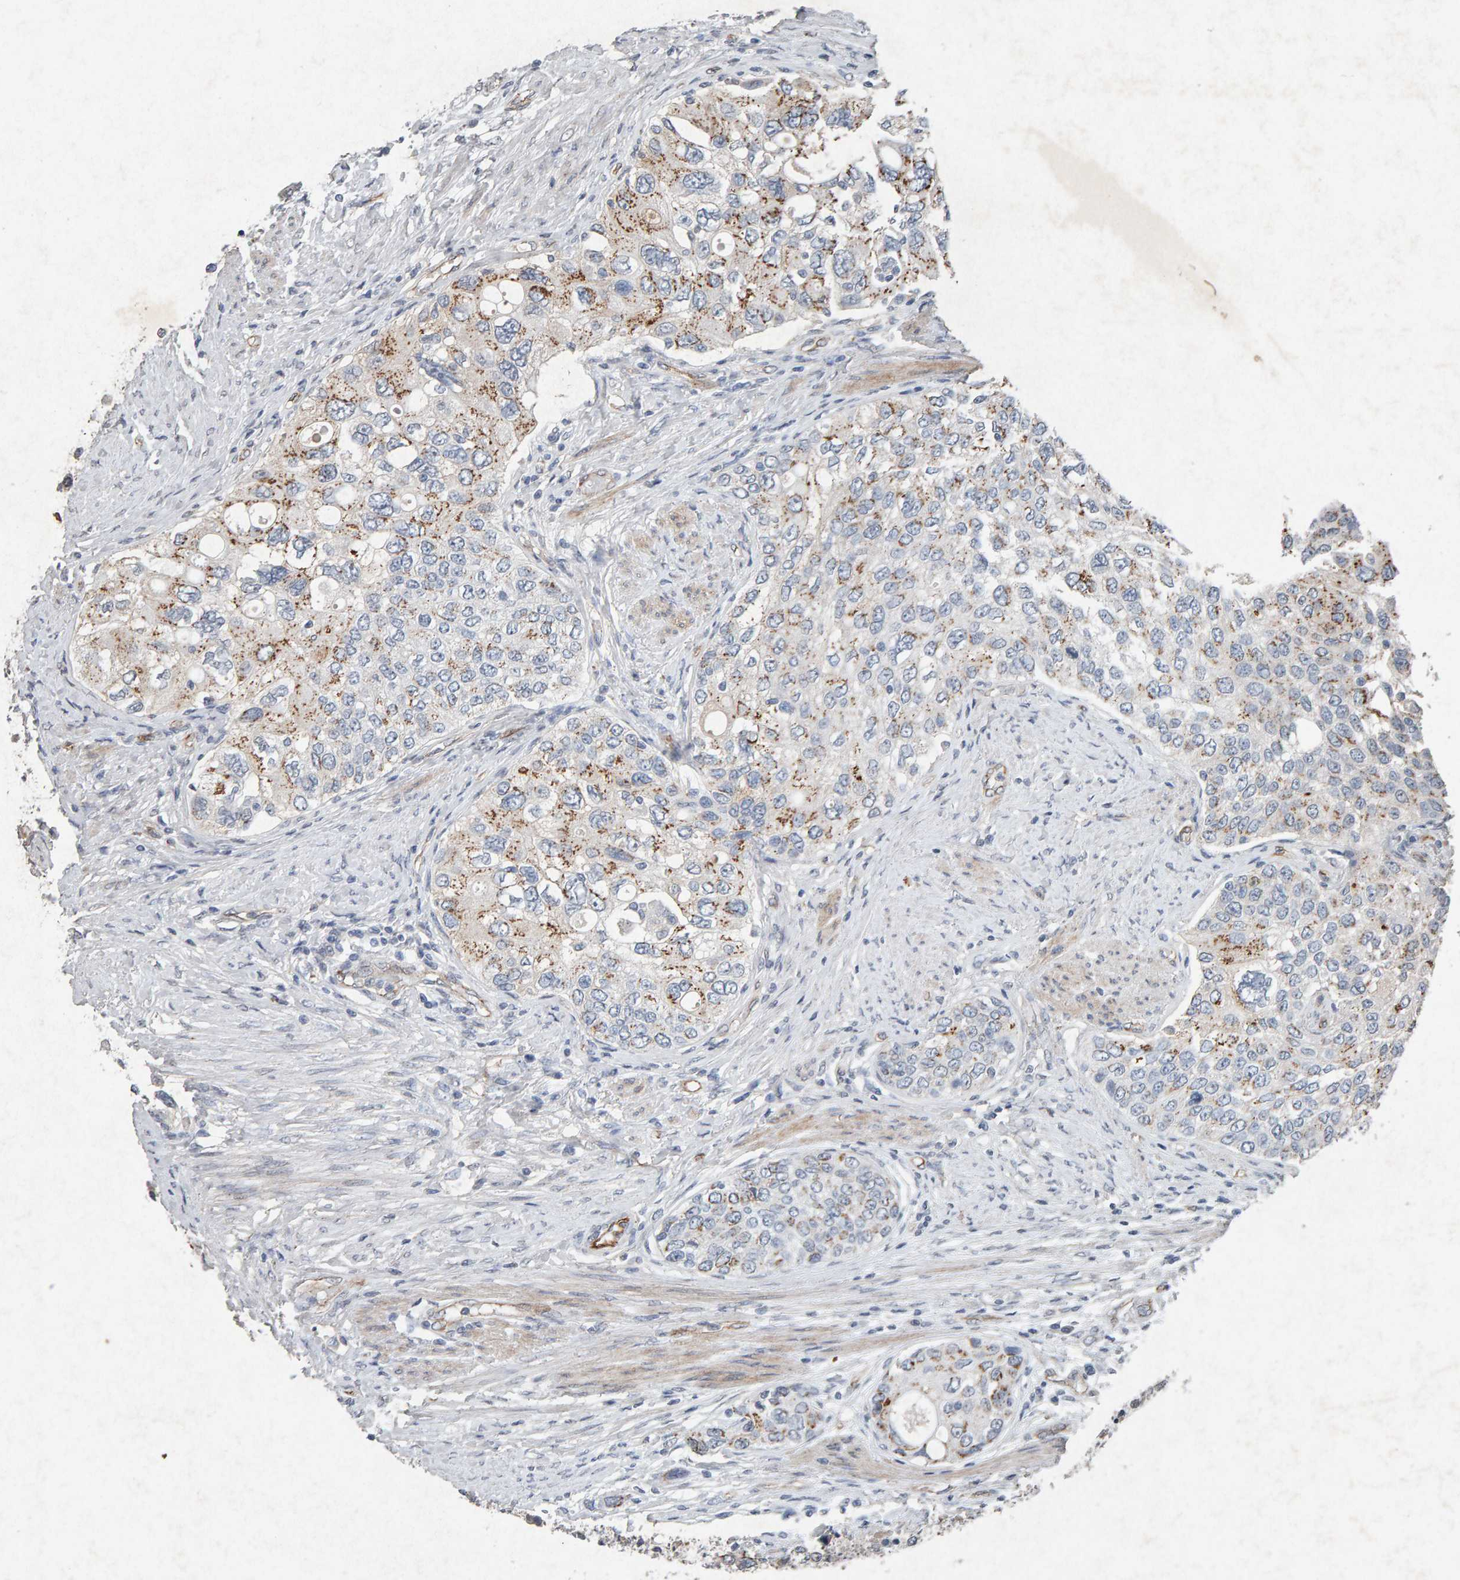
{"staining": {"intensity": "moderate", "quantity": "25%-75%", "location": "cytoplasmic/membranous"}, "tissue": "urothelial cancer", "cell_type": "Tumor cells", "image_type": "cancer", "snomed": [{"axis": "morphology", "description": "Urothelial carcinoma, High grade"}, {"axis": "topography", "description": "Urinary bladder"}], "caption": "IHC photomicrograph of neoplastic tissue: urothelial carcinoma (high-grade) stained using immunohistochemistry (IHC) demonstrates medium levels of moderate protein expression localized specifically in the cytoplasmic/membranous of tumor cells, appearing as a cytoplasmic/membranous brown color.", "gene": "PTPRM", "patient": {"sex": "female", "age": 56}}